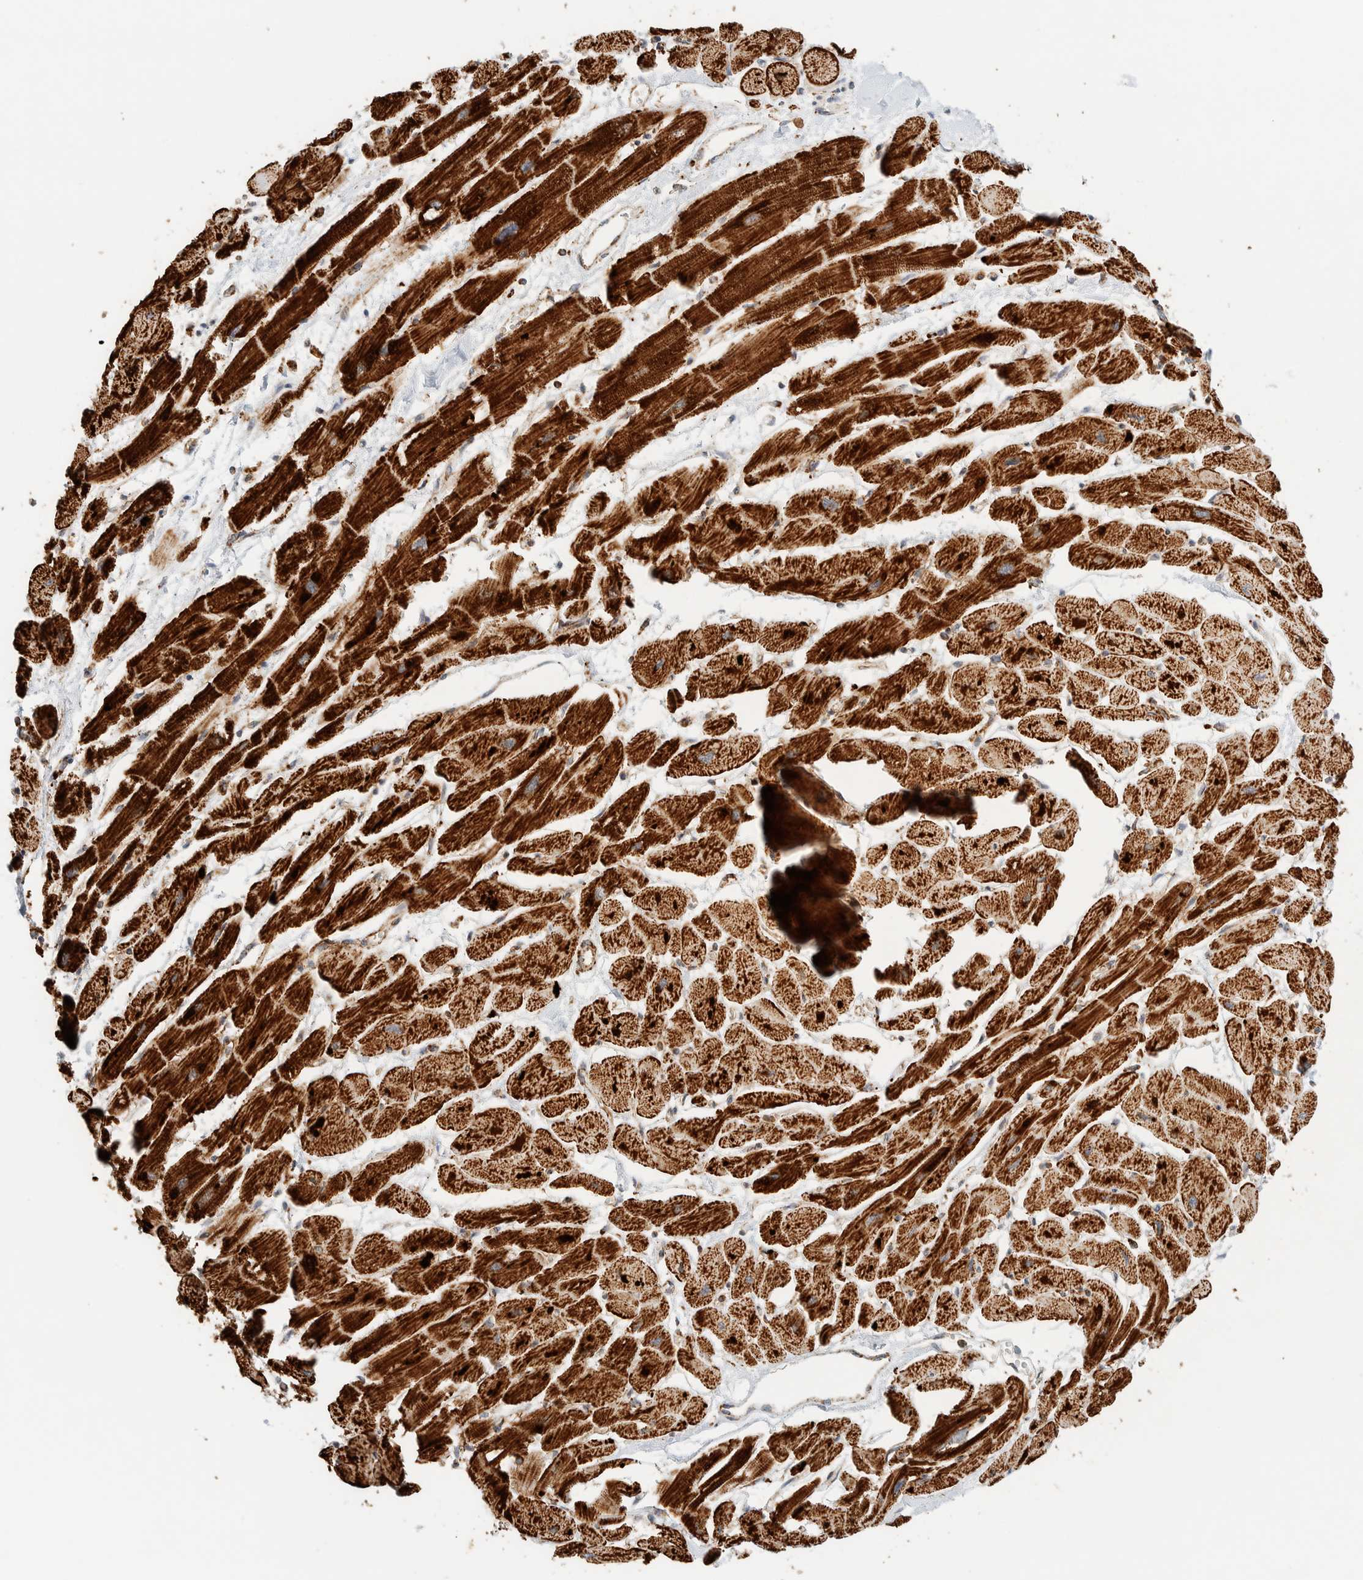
{"staining": {"intensity": "strong", "quantity": ">75%", "location": "cytoplasmic/membranous"}, "tissue": "heart muscle", "cell_type": "Cardiomyocytes", "image_type": "normal", "snomed": [{"axis": "morphology", "description": "Normal tissue, NOS"}, {"axis": "topography", "description": "Heart"}], "caption": "Brown immunohistochemical staining in normal heart muscle shows strong cytoplasmic/membranous expression in about >75% of cardiomyocytes.", "gene": "KIFAP3", "patient": {"sex": "female", "age": 54}}